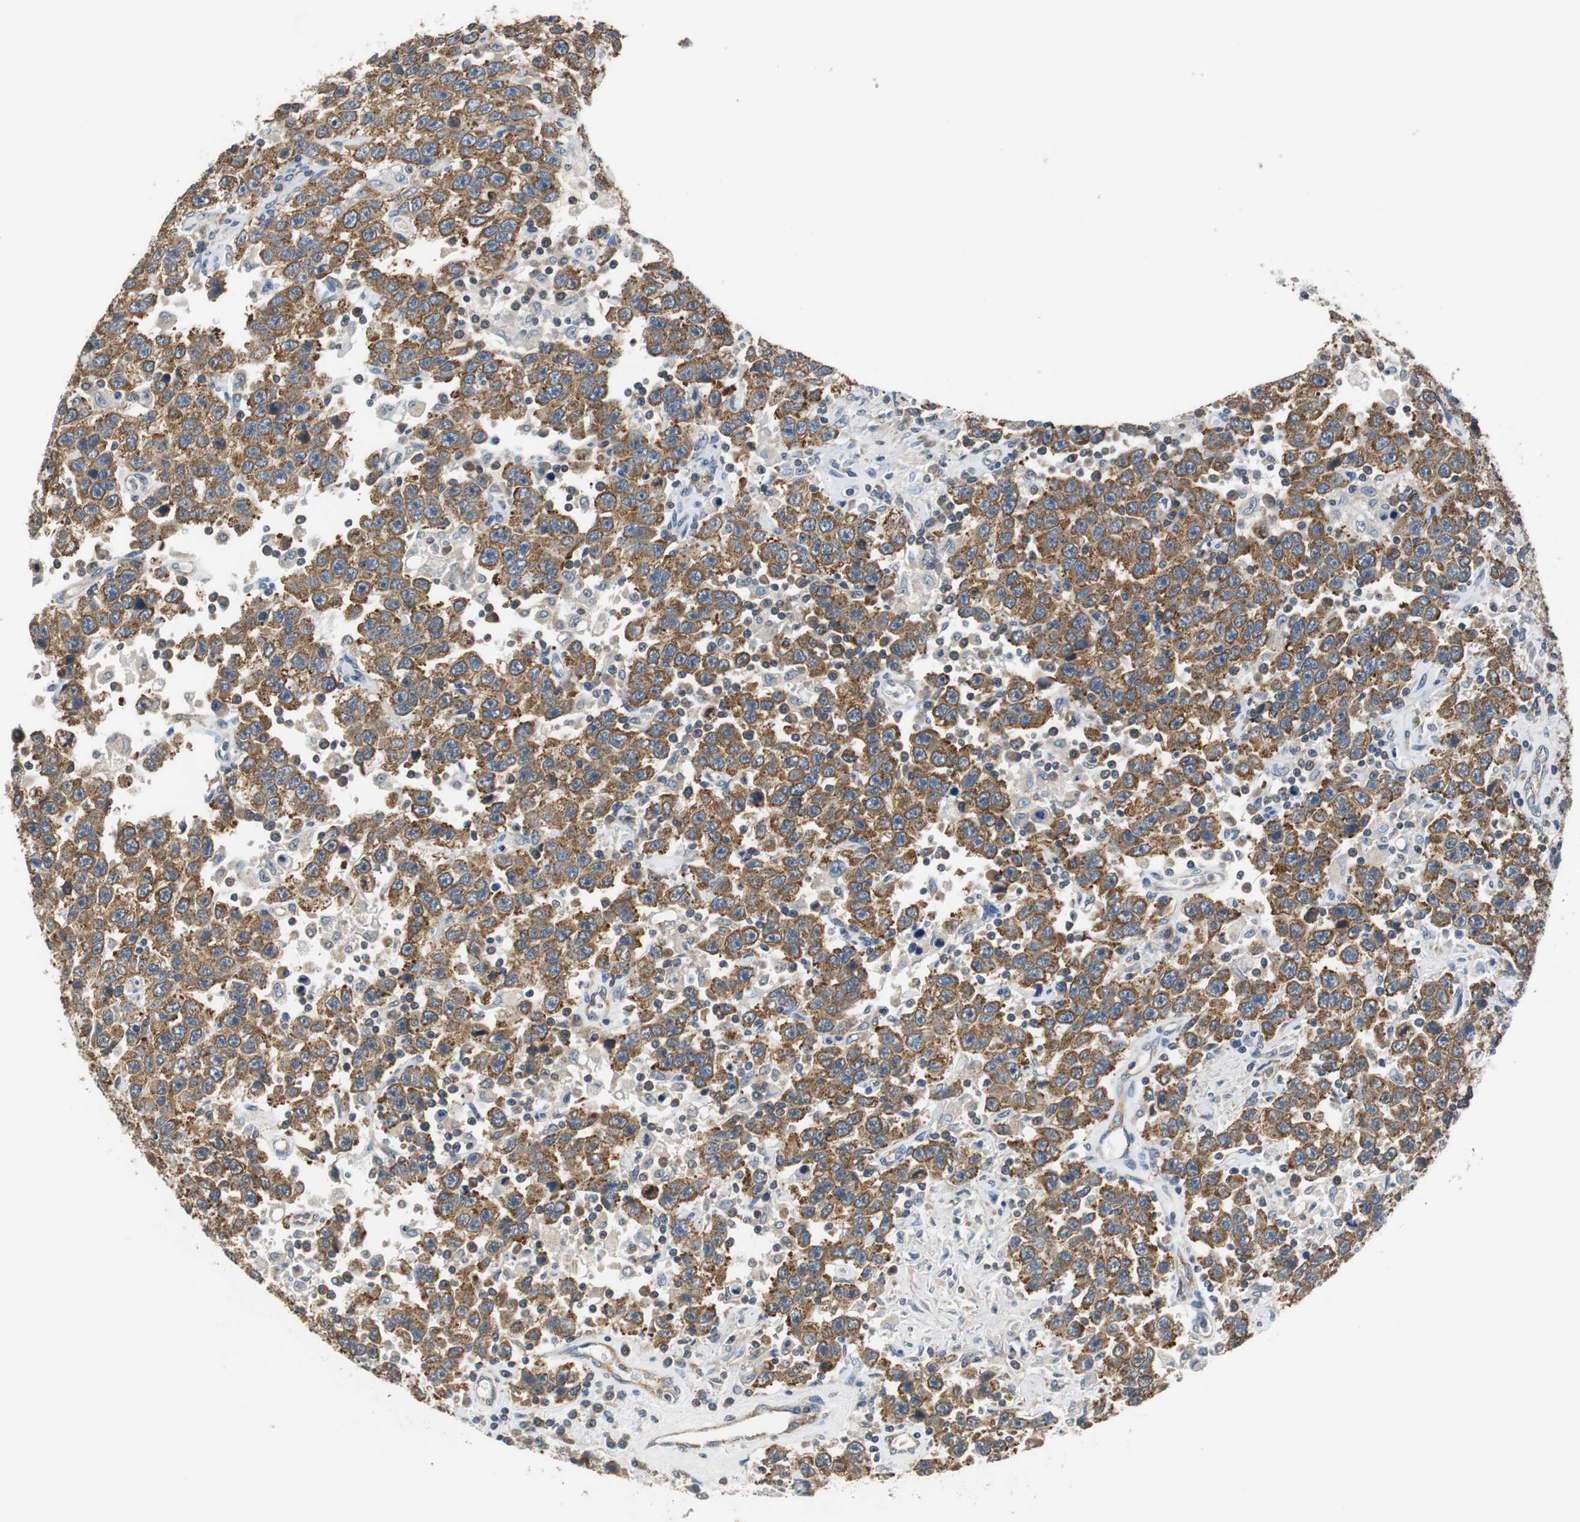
{"staining": {"intensity": "moderate", "quantity": ">75%", "location": "cytoplasmic/membranous"}, "tissue": "testis cancer", "cell_type": "Tumor cells", "image_type": "cancer", "snomed": [{"axis": "morphology", "description": "Seminoma, NOS"}, {"axis": "topography", "description": "Testis"}], "caption": "Protein staining of testis cancer (seminoma) tissue displays moderate cytoplasmic/membranous positivity in about >75% of tumor cells.", "gene": "CNOT3", "patient": {"sex": "male", "age": 41}}